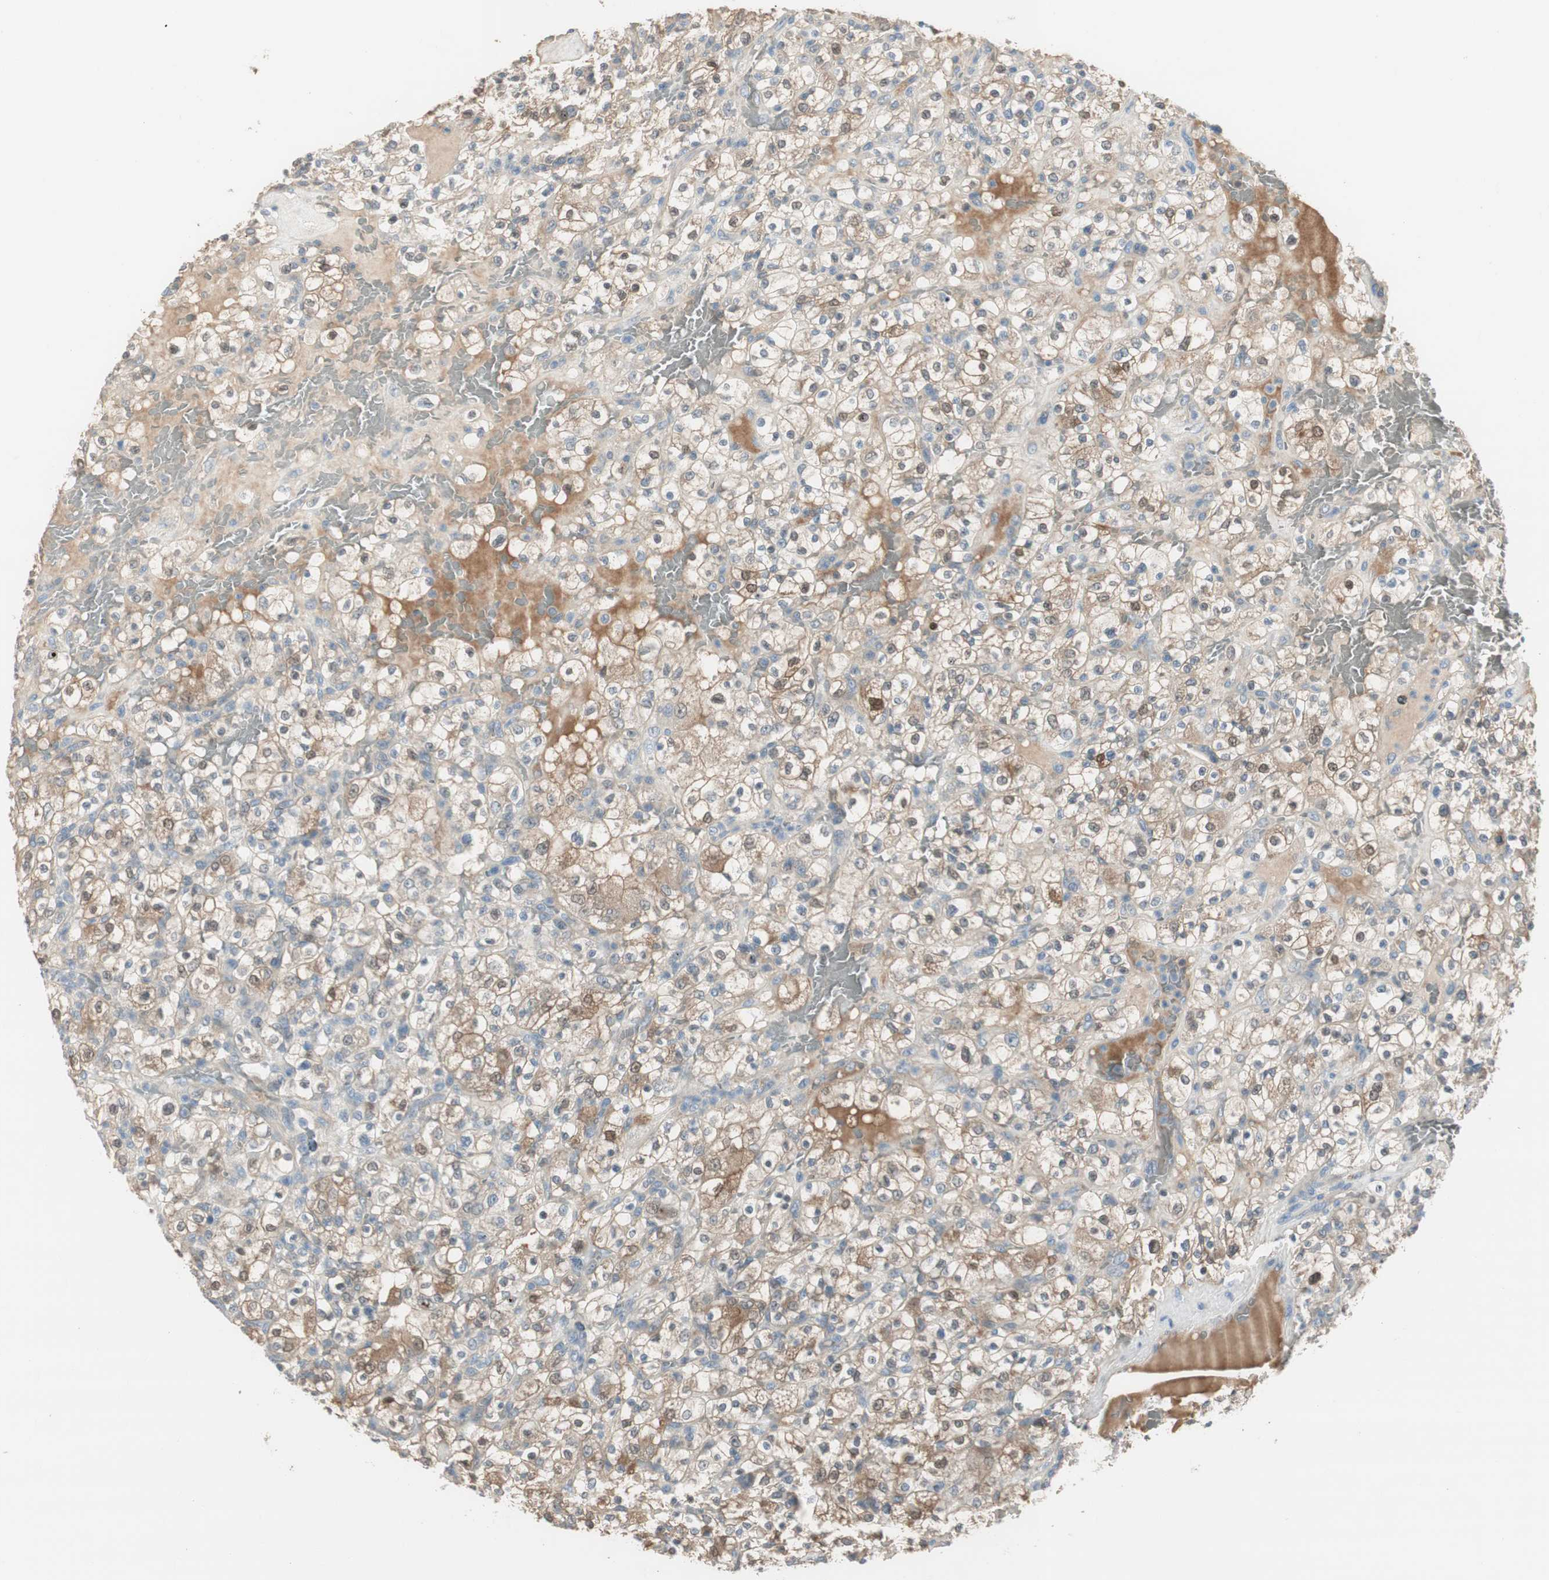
{"staining": {"intensity": "weak", "quantity": ">75%", "location": "cytoplasmic/membranous"}, "tissue": "renal cancer", "cell_type": "Tumor cells", "image_type": "cancer", "snomed": [{"axis": "morphology", "description": "Normal tissue, NOS"}, {"axis": "morphology", "description": "Adenocarcinoma, NOS"}, {"axis": "topography", "description": "Kidney"}], "caption": "Immunohistochemical staining of renal cancer (adenocarcinoma) displays low levels of weak cytoplasmic/membranous protein expression in about >75% of tumor cells.", "gene": "EVA1A", "patient": {"sex": "female", "age": 72}}